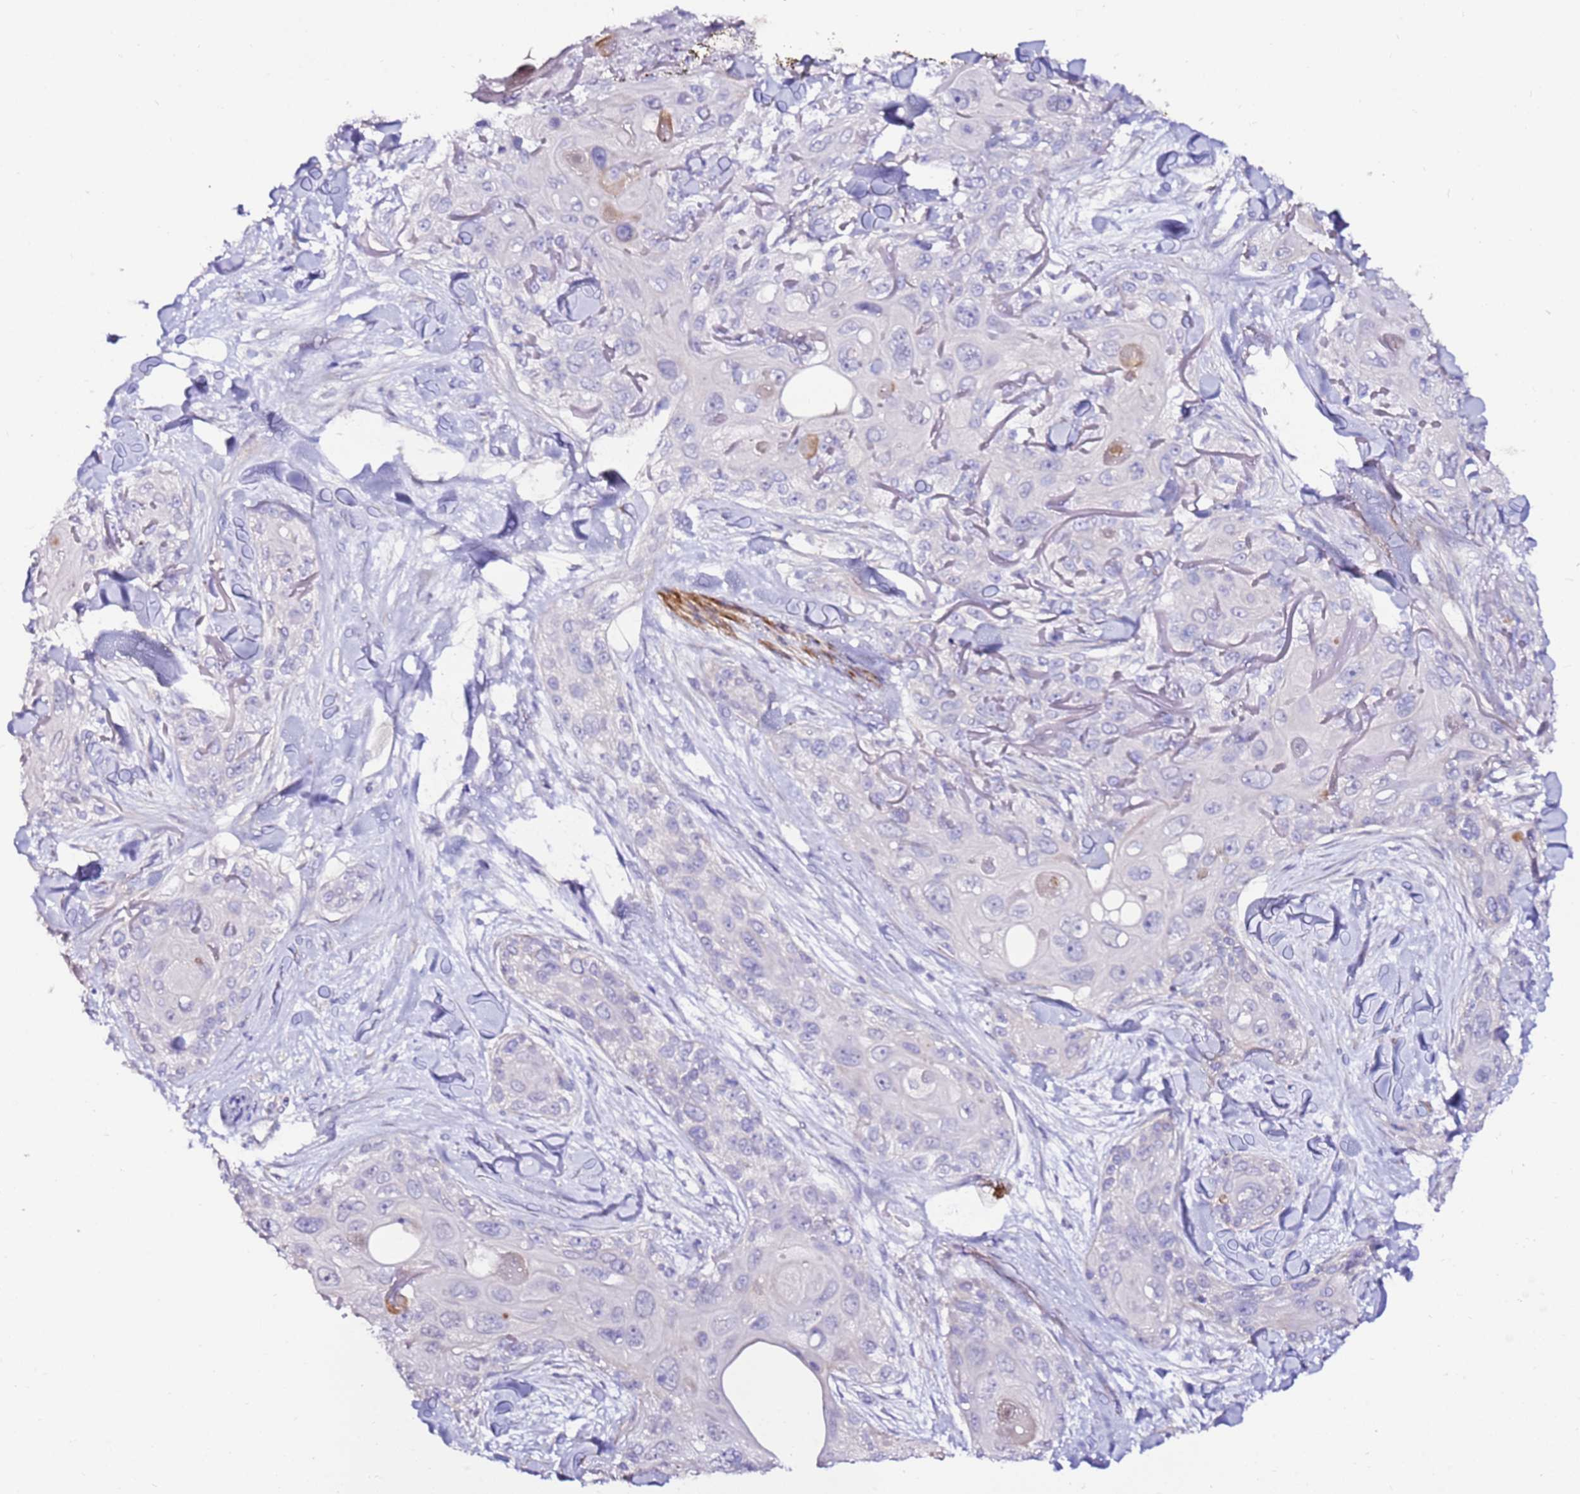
{"staining": {"intensity": "negative", "quantity": "none", "location": "none"}, "tissue": "skin cancer", "cell_type": "Tumor cells", "image_type": "cancer", "snomed": [{"axis": "morphology", "description": "Normal tissue, NOS"}, {"axis": "morphology", "description": "Squamous cell carcinoma, NOS"}, {"axis": "topography", "description": "Skin"}], "caption": "Tumor cells are negative for protein expression in human skin cancer (squamous cell carcinoma).", "gene": "ART5", "patient": {"sex": "male", "age": 72}}